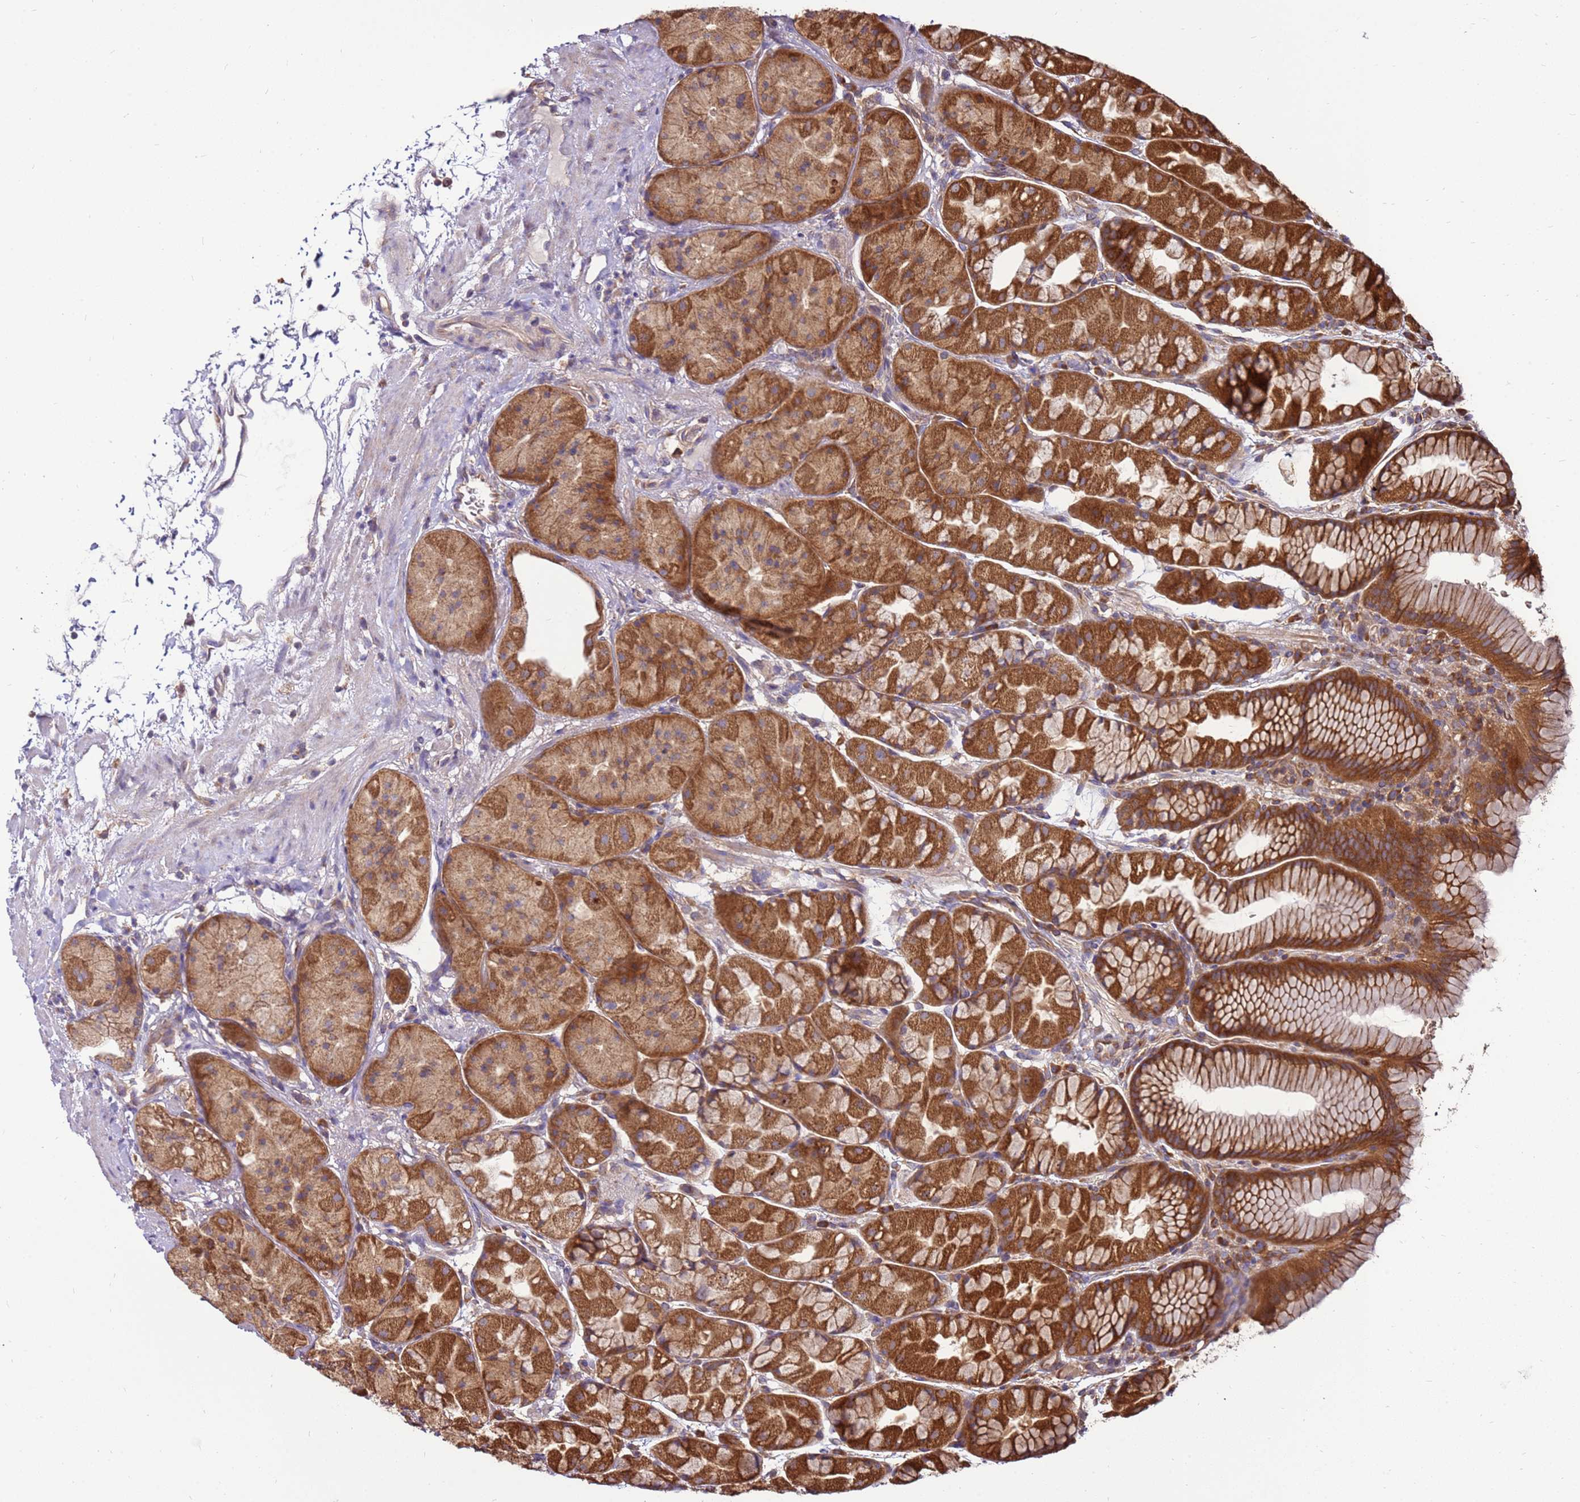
{"staining": {"intensity": "strong", "quantity": ">75%", "location": "cytoplasmic/membranous"}, "tissue": "stomach", "cell_type": "Glandular cells", "image_type": "normal", "snomed": [{"axis": "morphology", "description": "Normal tissue, NOS"}, {"axis": "topography", "description": "Stomach"}], "caption": "Immunohistochemistry image of unremarkable stomach stained for a protein (brown), which demonstrates high levels of strong cytoplasmic/membranous expression in approximately >75% of glandular cells.", "gene": "SLC44A5", "patient": {"sex": "male", "age": 57}}